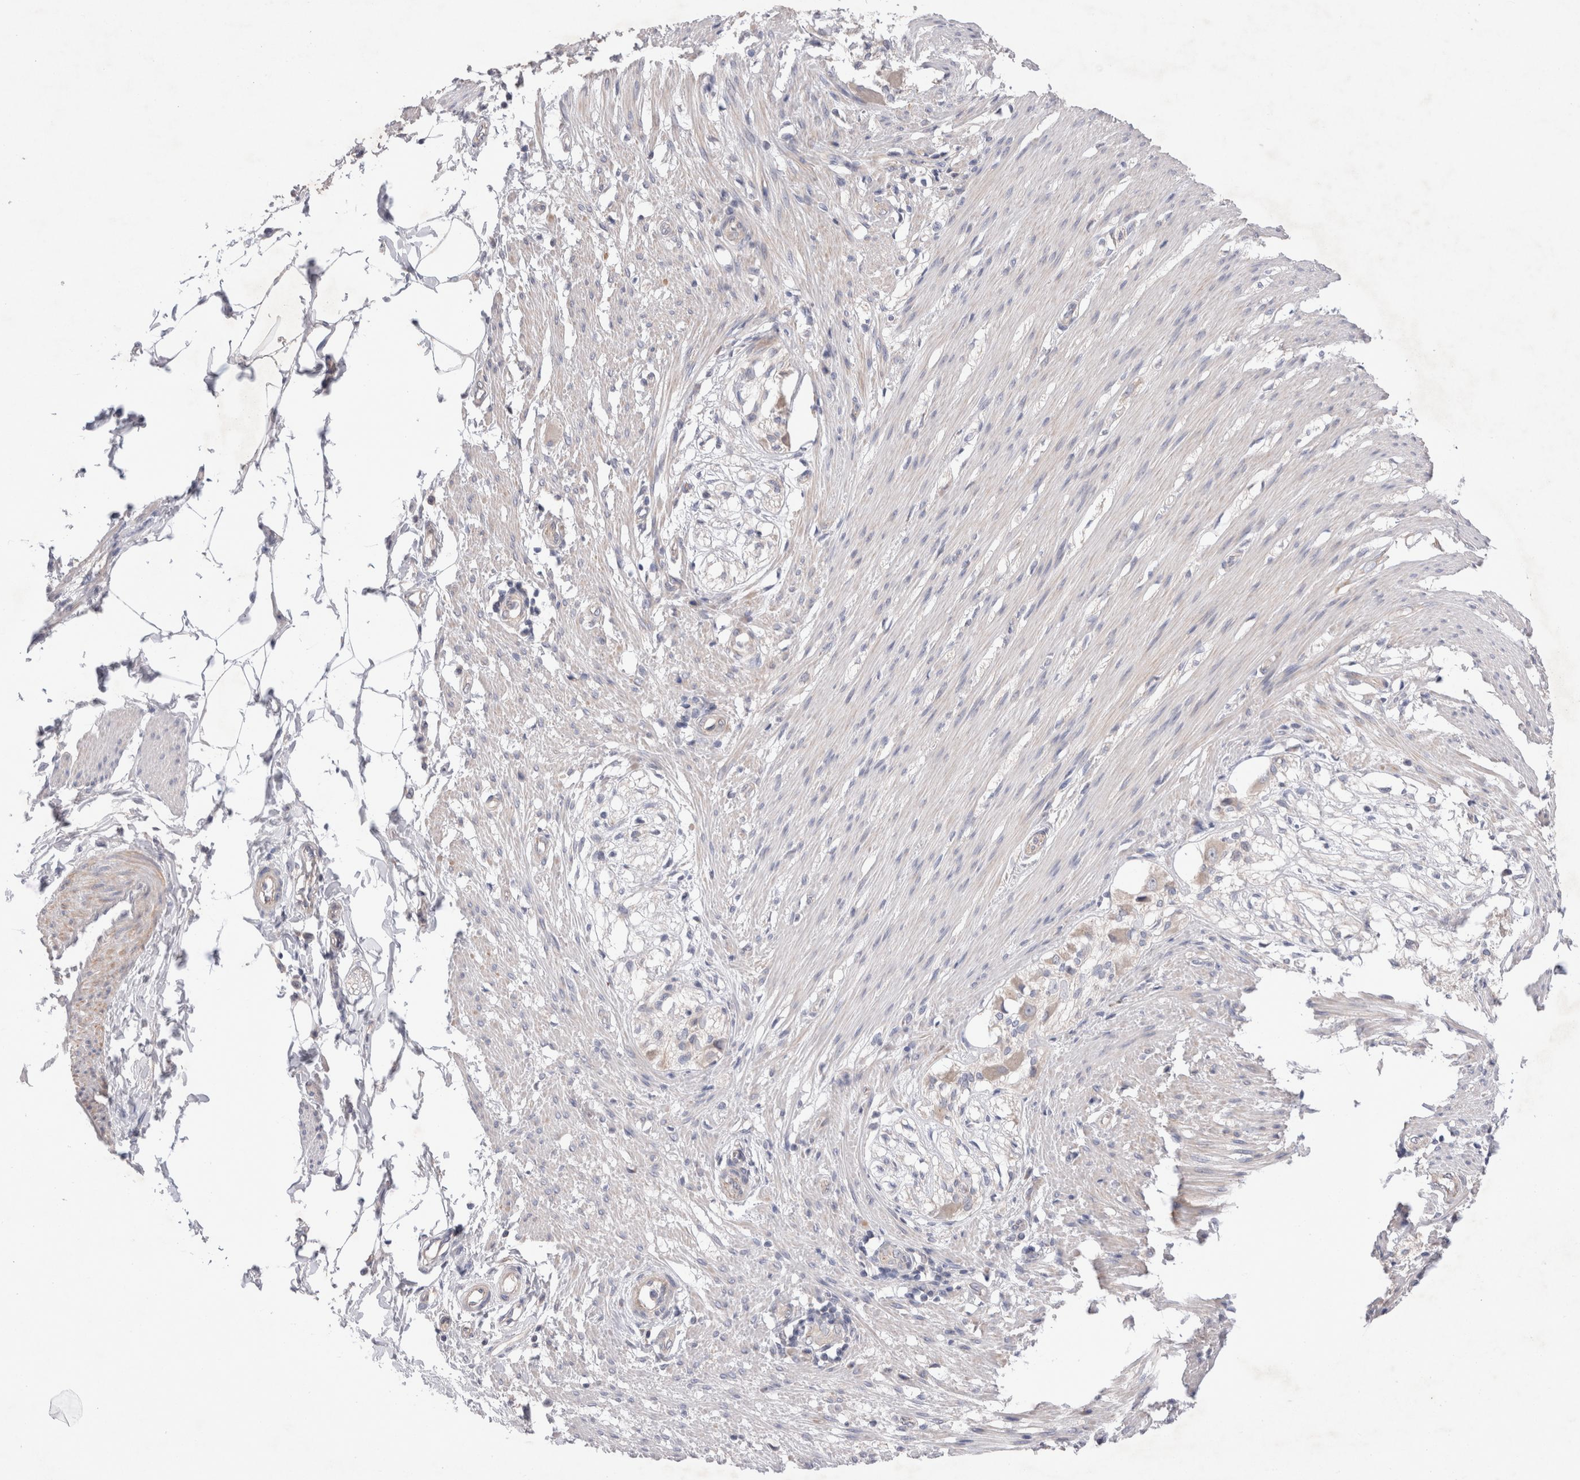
{"staining": {"intensity": "negative", "quantity": "none", "location": "none"}, "tissue": "smooth muscle", "cell_type": "Smooth muscle cells", "image_type": "normal", "snomed": [{"axis": "morphology", "description": "Normal tissue, NOS"}, {"axis": "morphology", "description": "Adenocarcinoma, NOS"}, {"axis": "topography", "description": "Smooth muscle"}, {"axis": "topography", "description": "Colon"}], "caption": "Immunohistochemistry photomicrograph of normal human smooth muscle stained for a protein (brown), which shows no staining in smooth muscle cells.", "gene": "IFT74", "patient": {"sex": "male", "age": 14}}